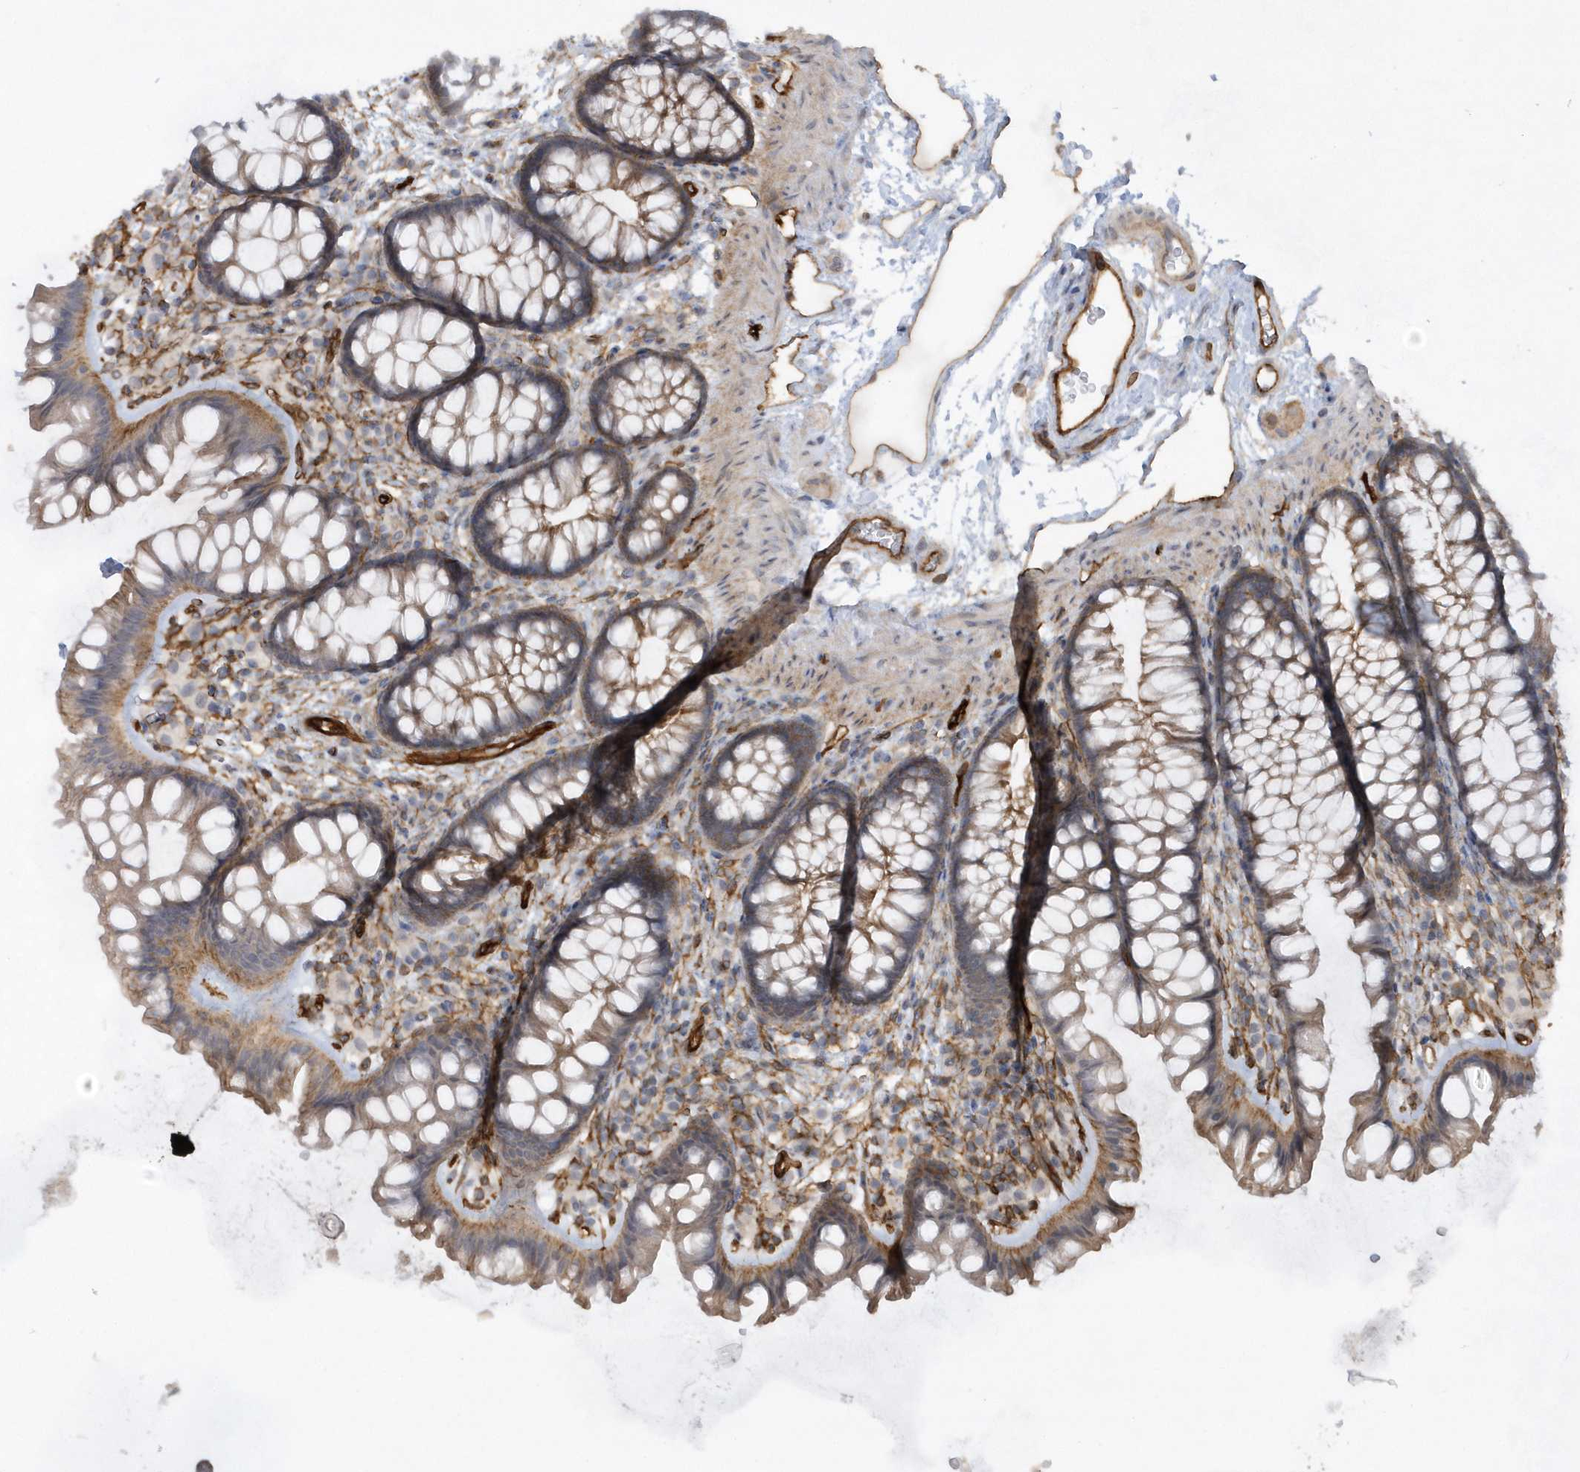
{"staining": {"intensity": "strong", "quantity": ">75%", "location": "cytoplasmic/membranous"}, "tissue": "colon", "cell_type": "Endothelial cells", "image_type": "normal", "snomed": [{"axis": "morphology", "description": "Normal tissue, NOS"}, {"axis": "topography", "description": "Colon"}], "caption": "DAB immunohistochemical staining of unremarkable human colon reveals strong cytoplasmic/membranous protein expression in approximately >75% of endothelial cells.", "gene": "RAI14", "patient": {"sex": "female", "age": 62}}